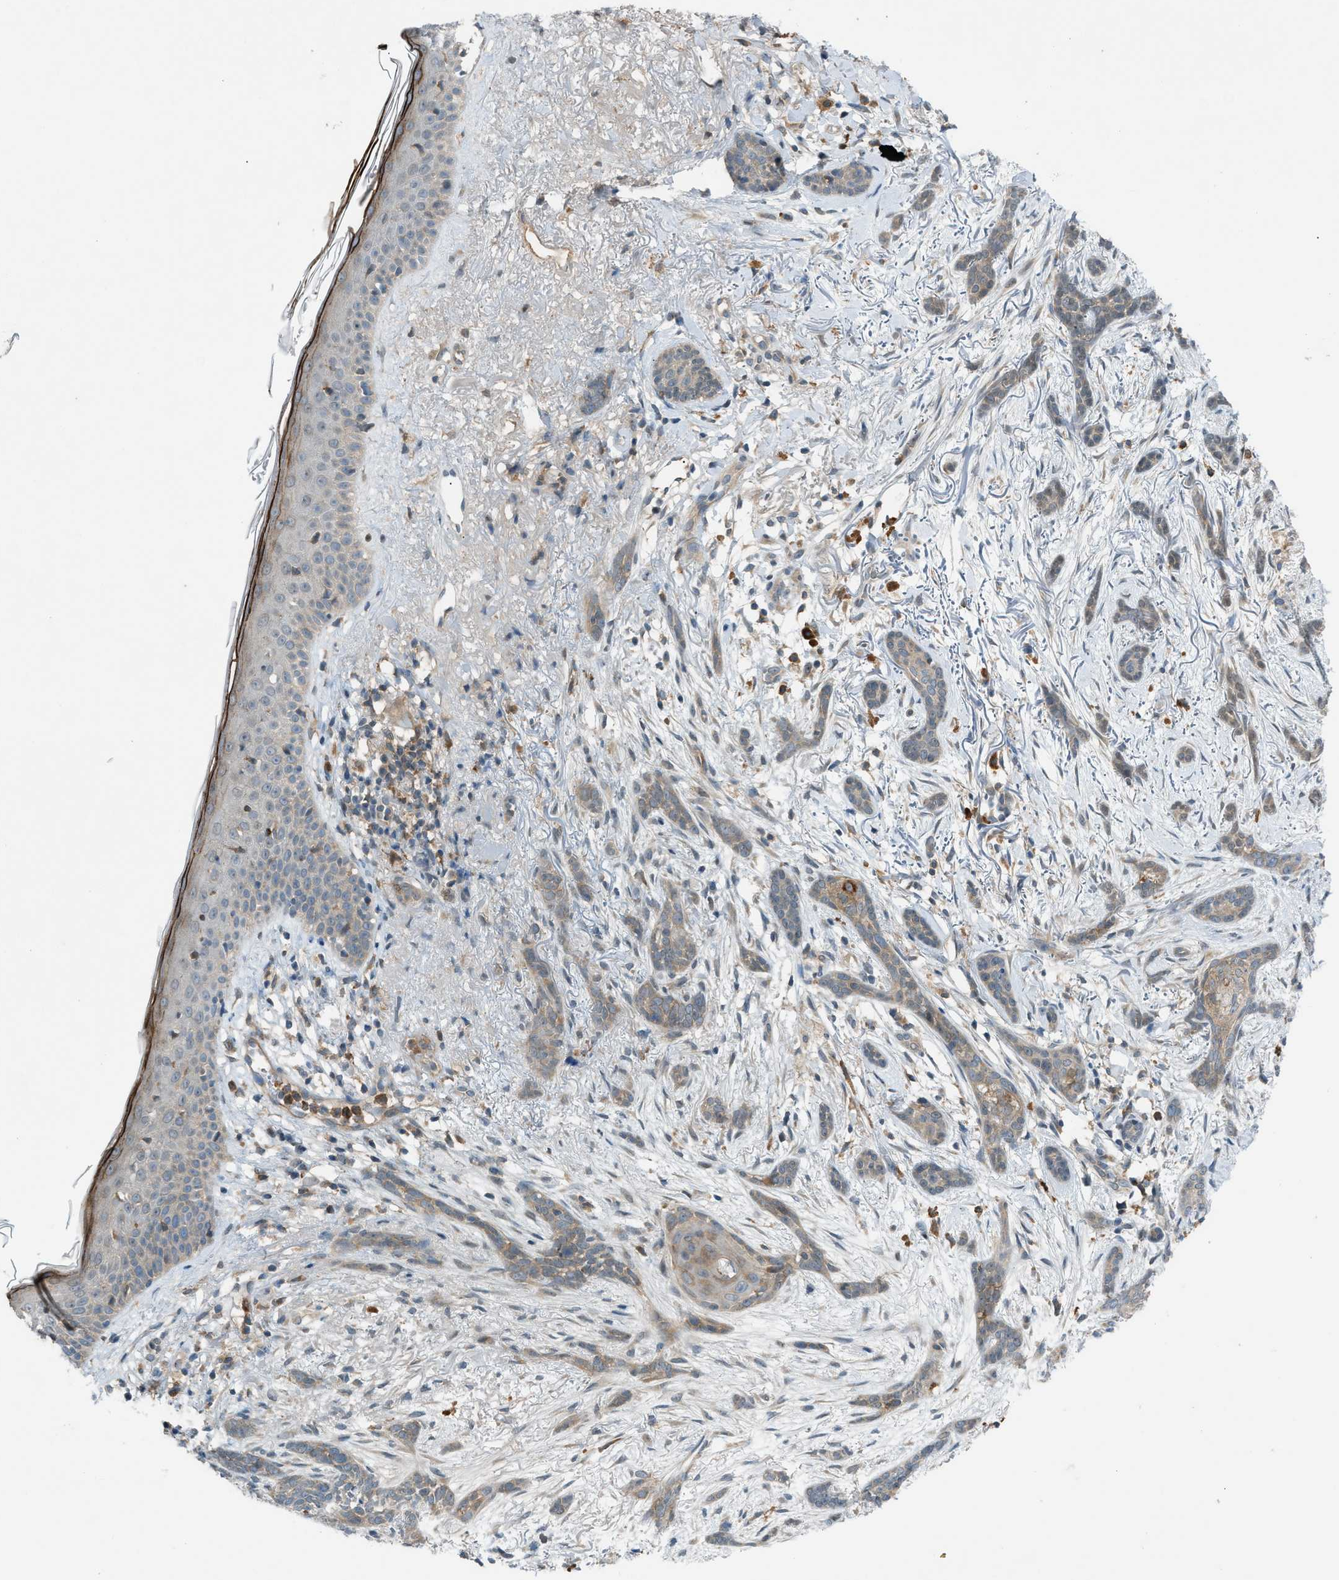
{"staining": {"intensity": "weak", "quantity": "25%-75%", "location": "cytoplasmic/membranous"}, "tissue": "skin cancer", "cell_type": "Tumor cells", "image_type": "cancer", "snomed": [{"axis": "morphology", "description": "Basal cell carcinoma"}, {"axis": "morphology", "description": "Adnexal tumor, benign"}, {"axis": "topography", "description": "Skin"}], "caption": "Immunohistochemical staining of human skin cancer (basal cell carcinoma) exhibits low levels of weak cytoplasmic/membranous staining in approximately 25%-75% of tumor cells.", "gene": "DYRK1A", "patient": {"sex": "female", "age": 42}}